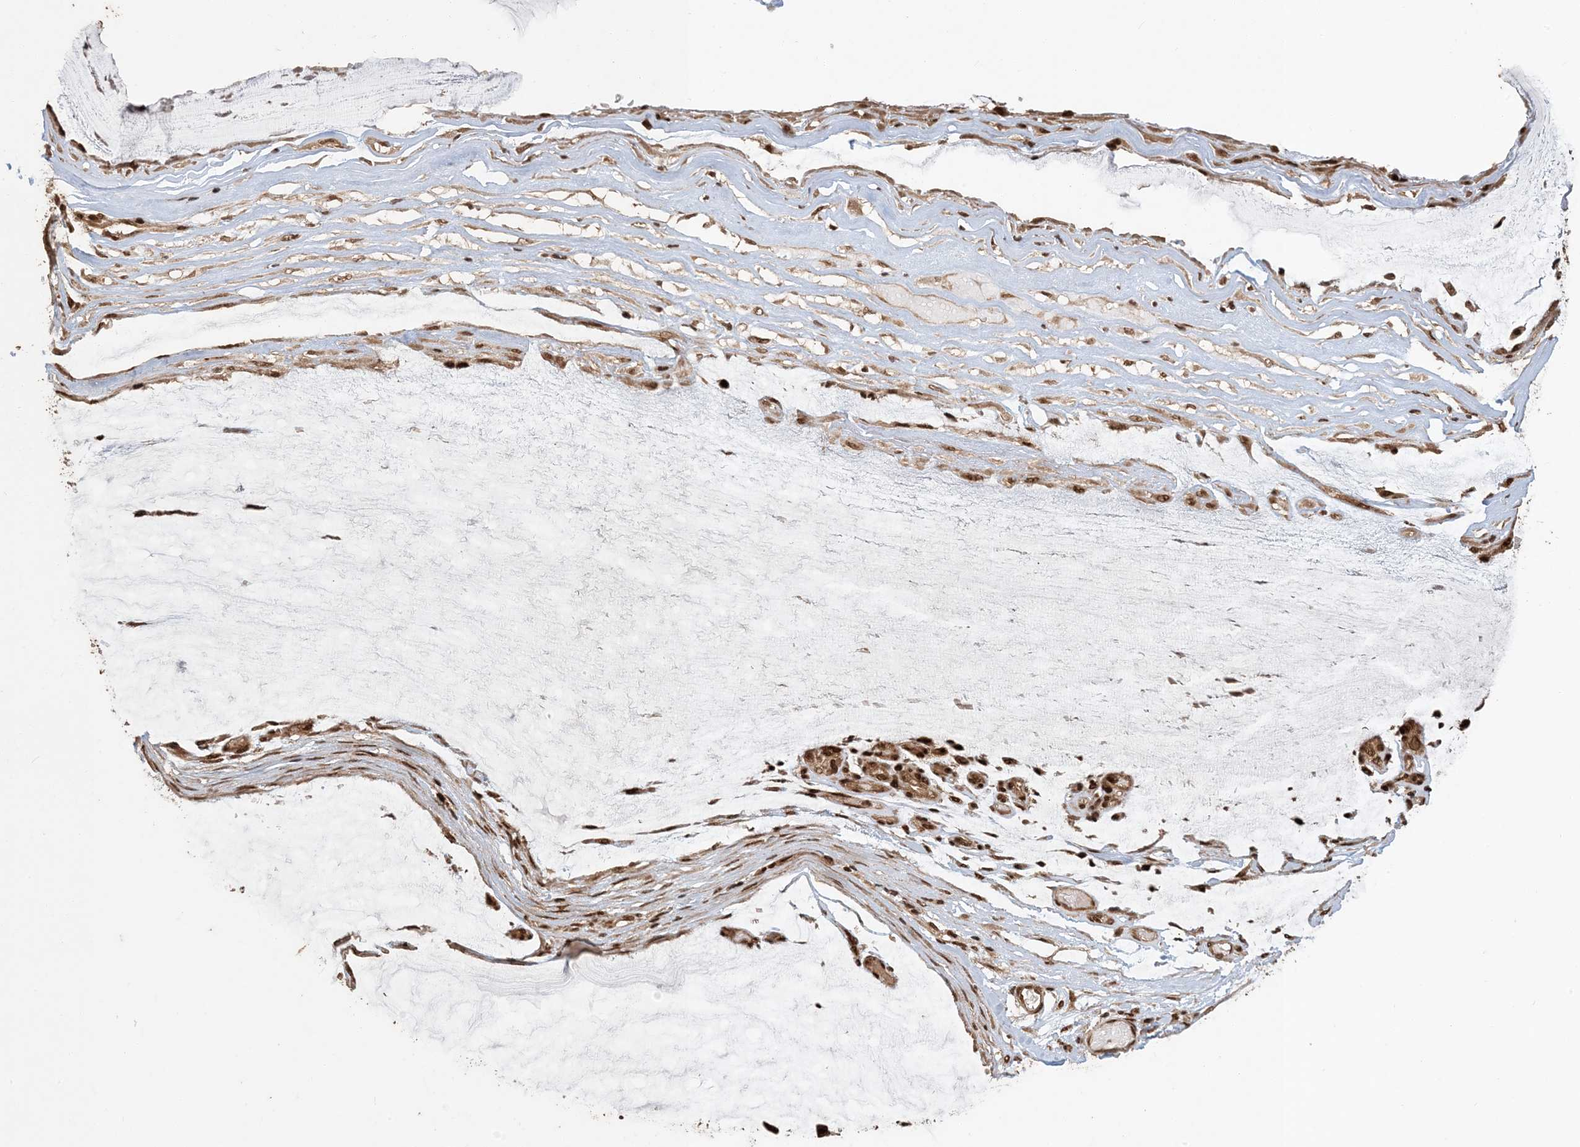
{"staining": {"intensity": "moderate", "quantity": ">75%", "location": "cytoplasmic/membranous,nuclear"}, "tissue": "ovarian cancer", "cell_type": "Tumor cells", "image_type": "cancer", "snomed": [{"axis": "morphology", "description": "Cystadenocarcinoma, mucinous, NOS"}, {"axis": "topography", "description": "Ovary"}], "caption": "Ovarian cancer (mucinous cystadenocarcinoma) stained with a brown dye exhibits moderate cytoplasmic/membranous and nuclear positive staining in approximately >75% of tumor cells.", "gene": "ATP13A2", "patient": {"sex": "female", "age": 39}}